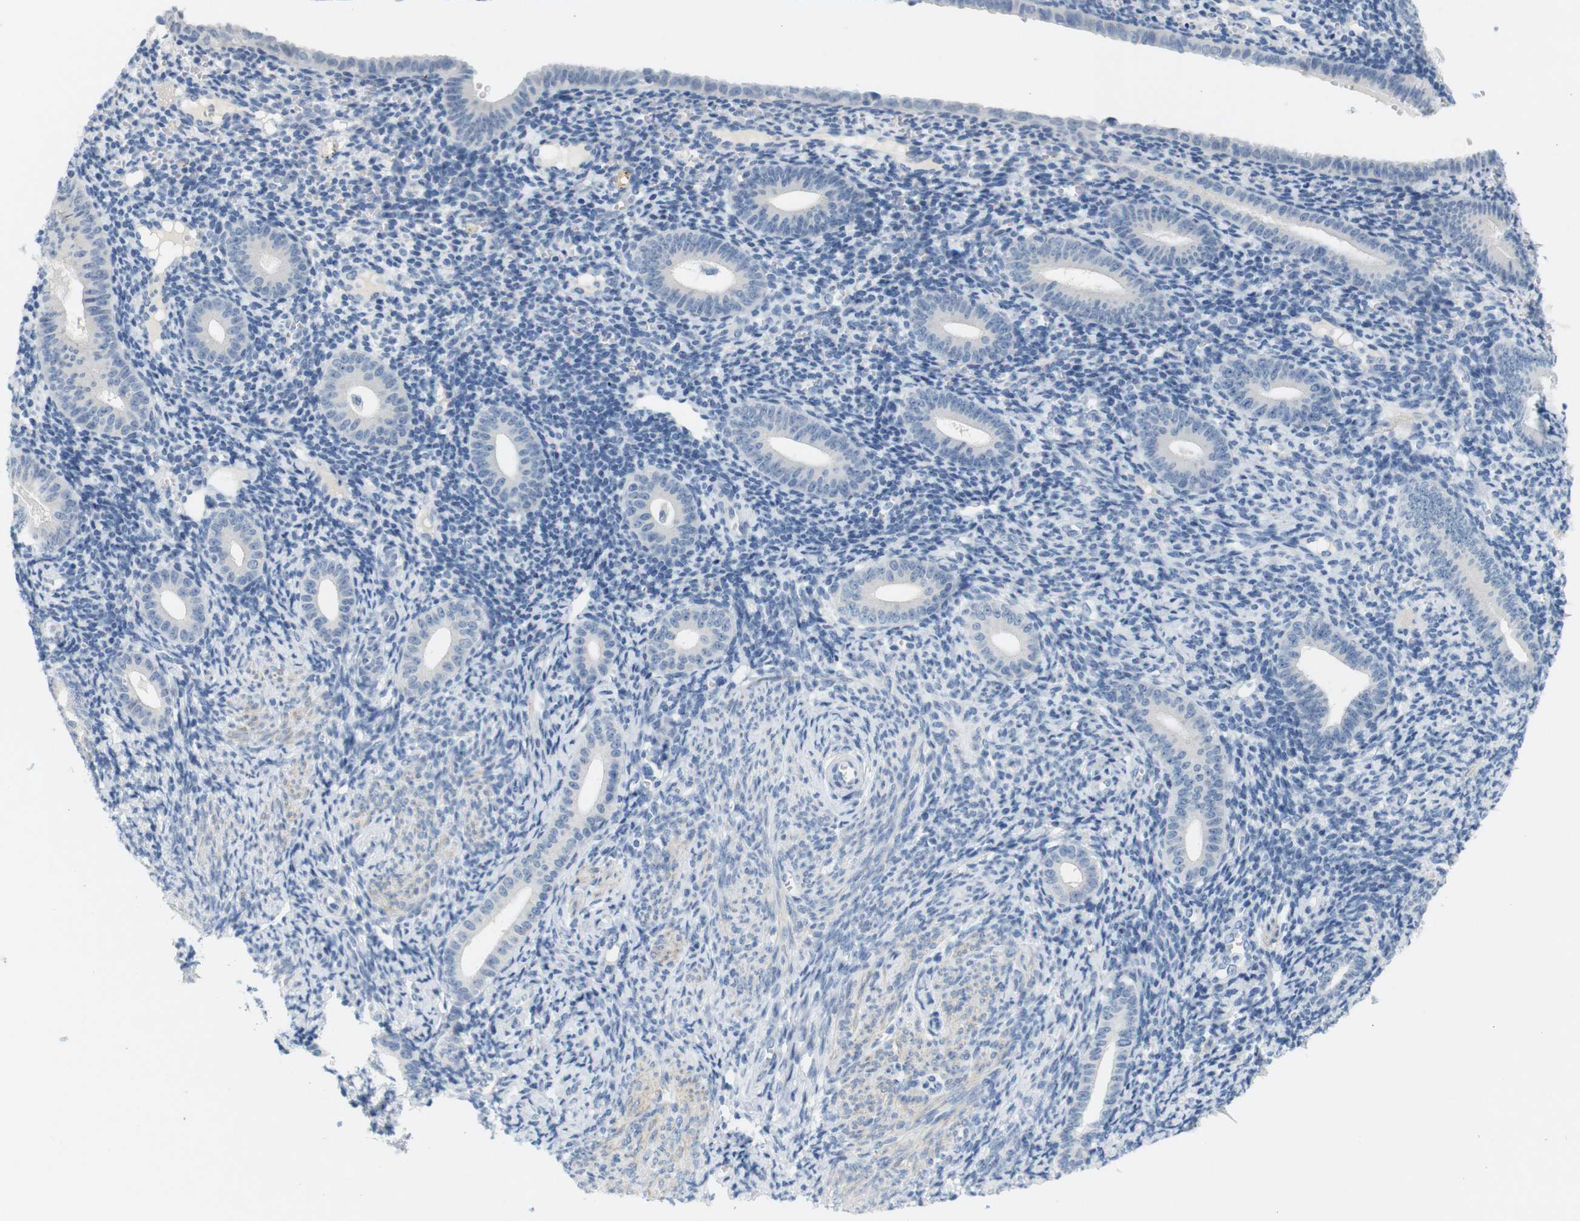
{"staining": {"intensity": "negative", "quantity": "none", "location": "none"}, "tissue": "endometrium", "cell_type": "Cells in endometrial stroma", "image_type": "normal", "snomed": [{"axis": "morphology", "description": "Normal tissue, NOS"}, {"axis": "topography", "description": "Endometrium"}], "caption": "IHC photomicrograph of normal endometrium stained for a protein (brown), which demonstrates no staining in cells in endometrial stroma.", "gene": "HRH2", "patient": {"sex": "female", "age": 50}}